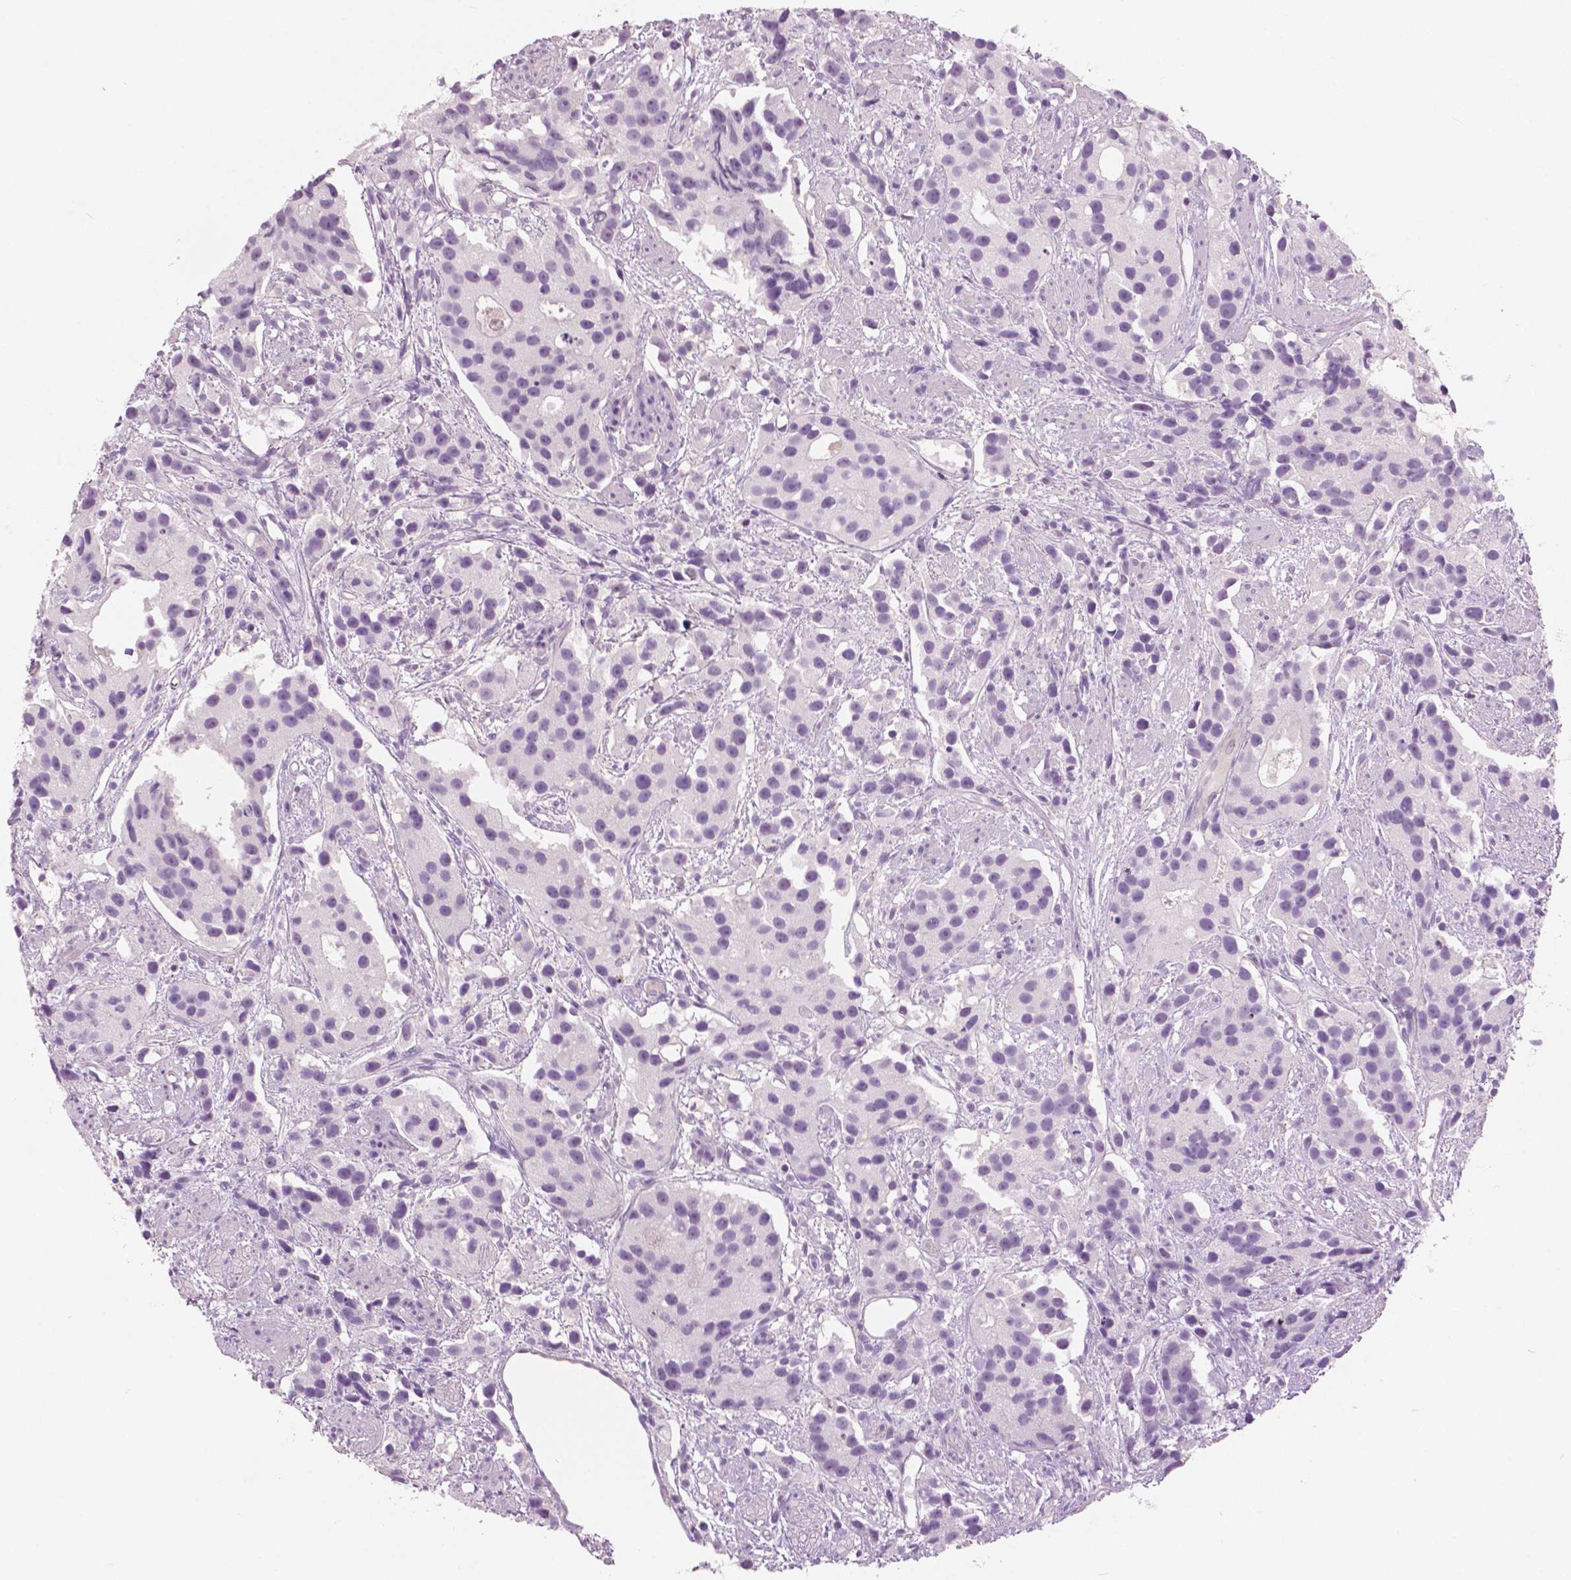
{"staining": {"intensity": "negative", "quantity": "none", "location": "none"}, "tissue": "prostate cancer", "cell_type": "Tumor cells", "image_type": "cancer", "snomed": [{"axis": "morphology", "description": "Adenocarcinoma, High grade"}, {"axis": "topography", "description": "Prostate"}], "caption": "DAB (3,3'-diaminobenzidine) immunohistochemical staining of prostate cancer (high-grade adenocarcinoma) exhibits no significant positivity in tumor cells.", "gene": "GALM", "patient": {"sex": "male", "age": 68}}